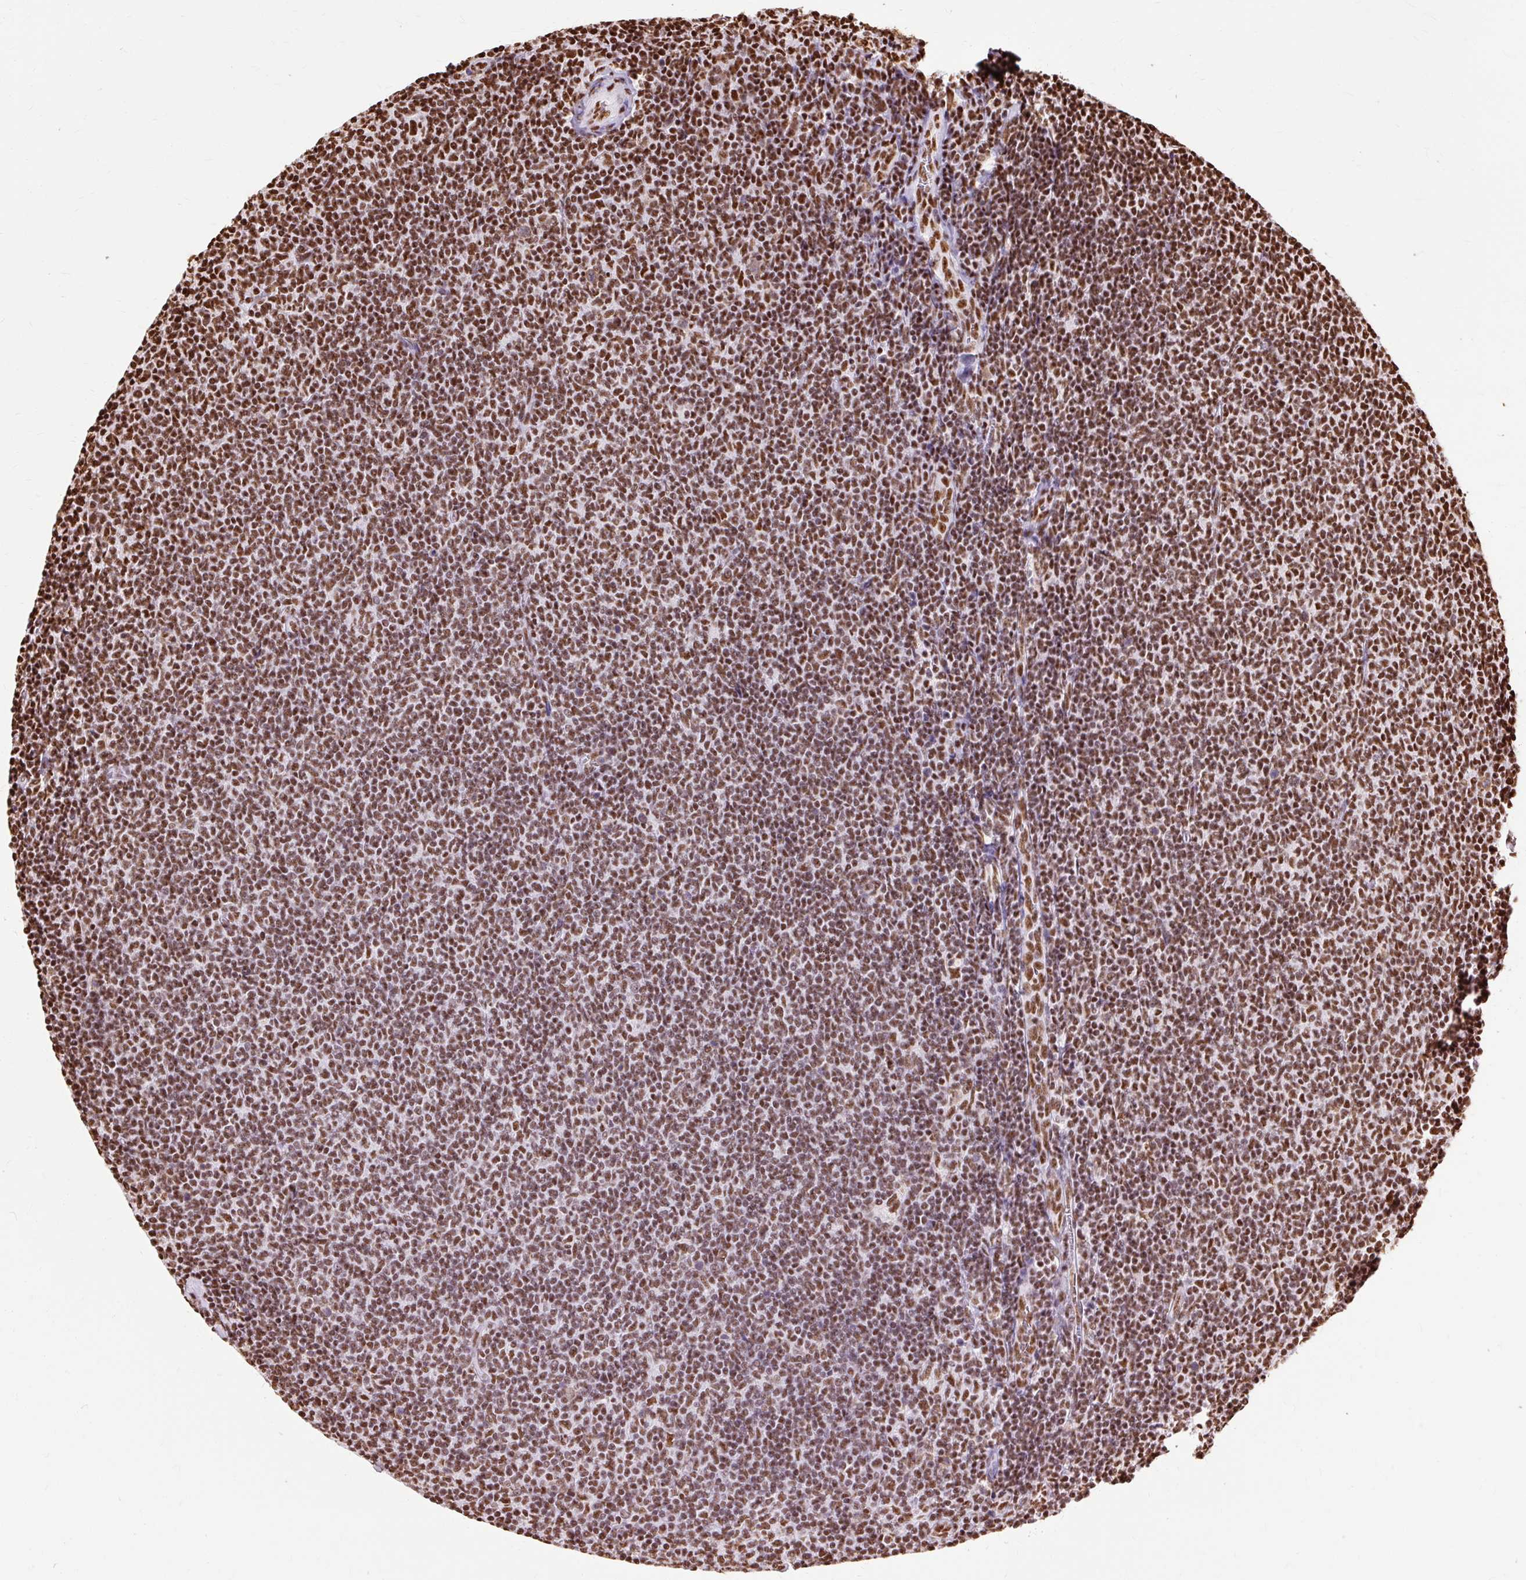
{"staining": {"intensity": "strong", "quantity": ">75%", "location": "nuclear"}, "tissue": "lymphoma", "cell_type": "Tumor cells", "image_type": "cancer", "snomed": [{"axis": "morphology", "description": "Malignant lymphoma, non-Hodgkin's type, Low grade"}, {"axis": "topography", "description": "Lymph node"}], "caption": "There is high levels of strong nuclear positivity in tumor cells of malignant lymphoma, non-Hodgkin's type (low-grade), as demonstrated by immunohistochemical staining (brown color).", "gene": "XRCC6", "patient": {"sex": "male", "age": 52}}